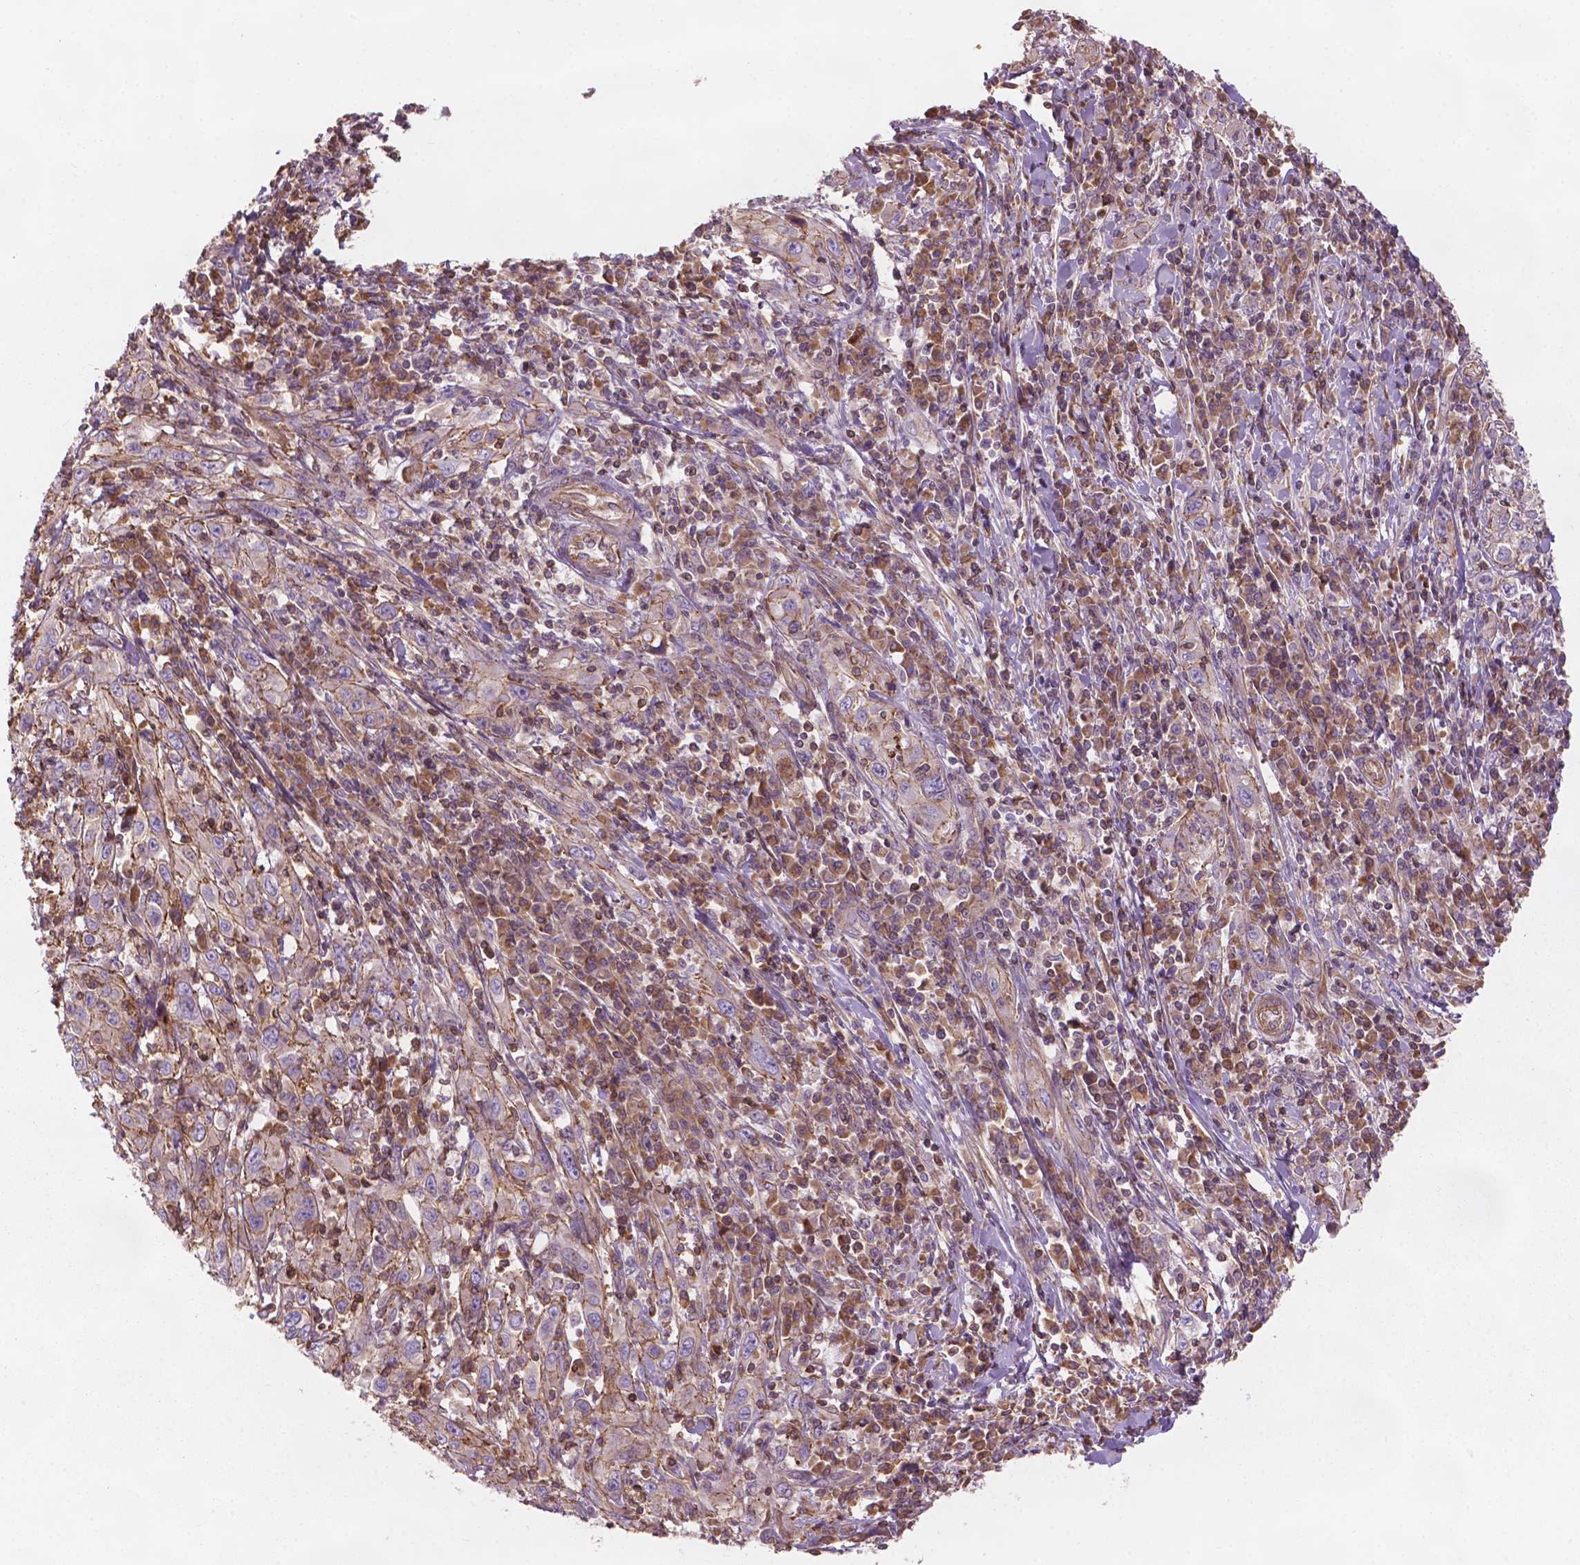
{"staining": {"intensity": "moderate", "quantity": "<25%", "location": "cytoplasmic/membranous"}, "tissue": "cervical cancer", "cell_type": "Tumor cells", "image_type": "cancer", "snomed": [{"axis": "morphology", "description": "Squamous cell carcinoma, NOS"}, {"axis": "topography", "description": "Cervix"}], "caption": "Cervical cancer stained with immunohistochemistry reveals moderate cytoplasmic/membranous positivity in approximately <25% of tumor cells. The staining is performed using DAB (3,3'-diaminobenzidine) brown chromogen to label protein expression. The nuclei are counter-stained blue using hematoxylin.", "gene": "SURF4", "patient": {"sex": "female", "age": 46}}